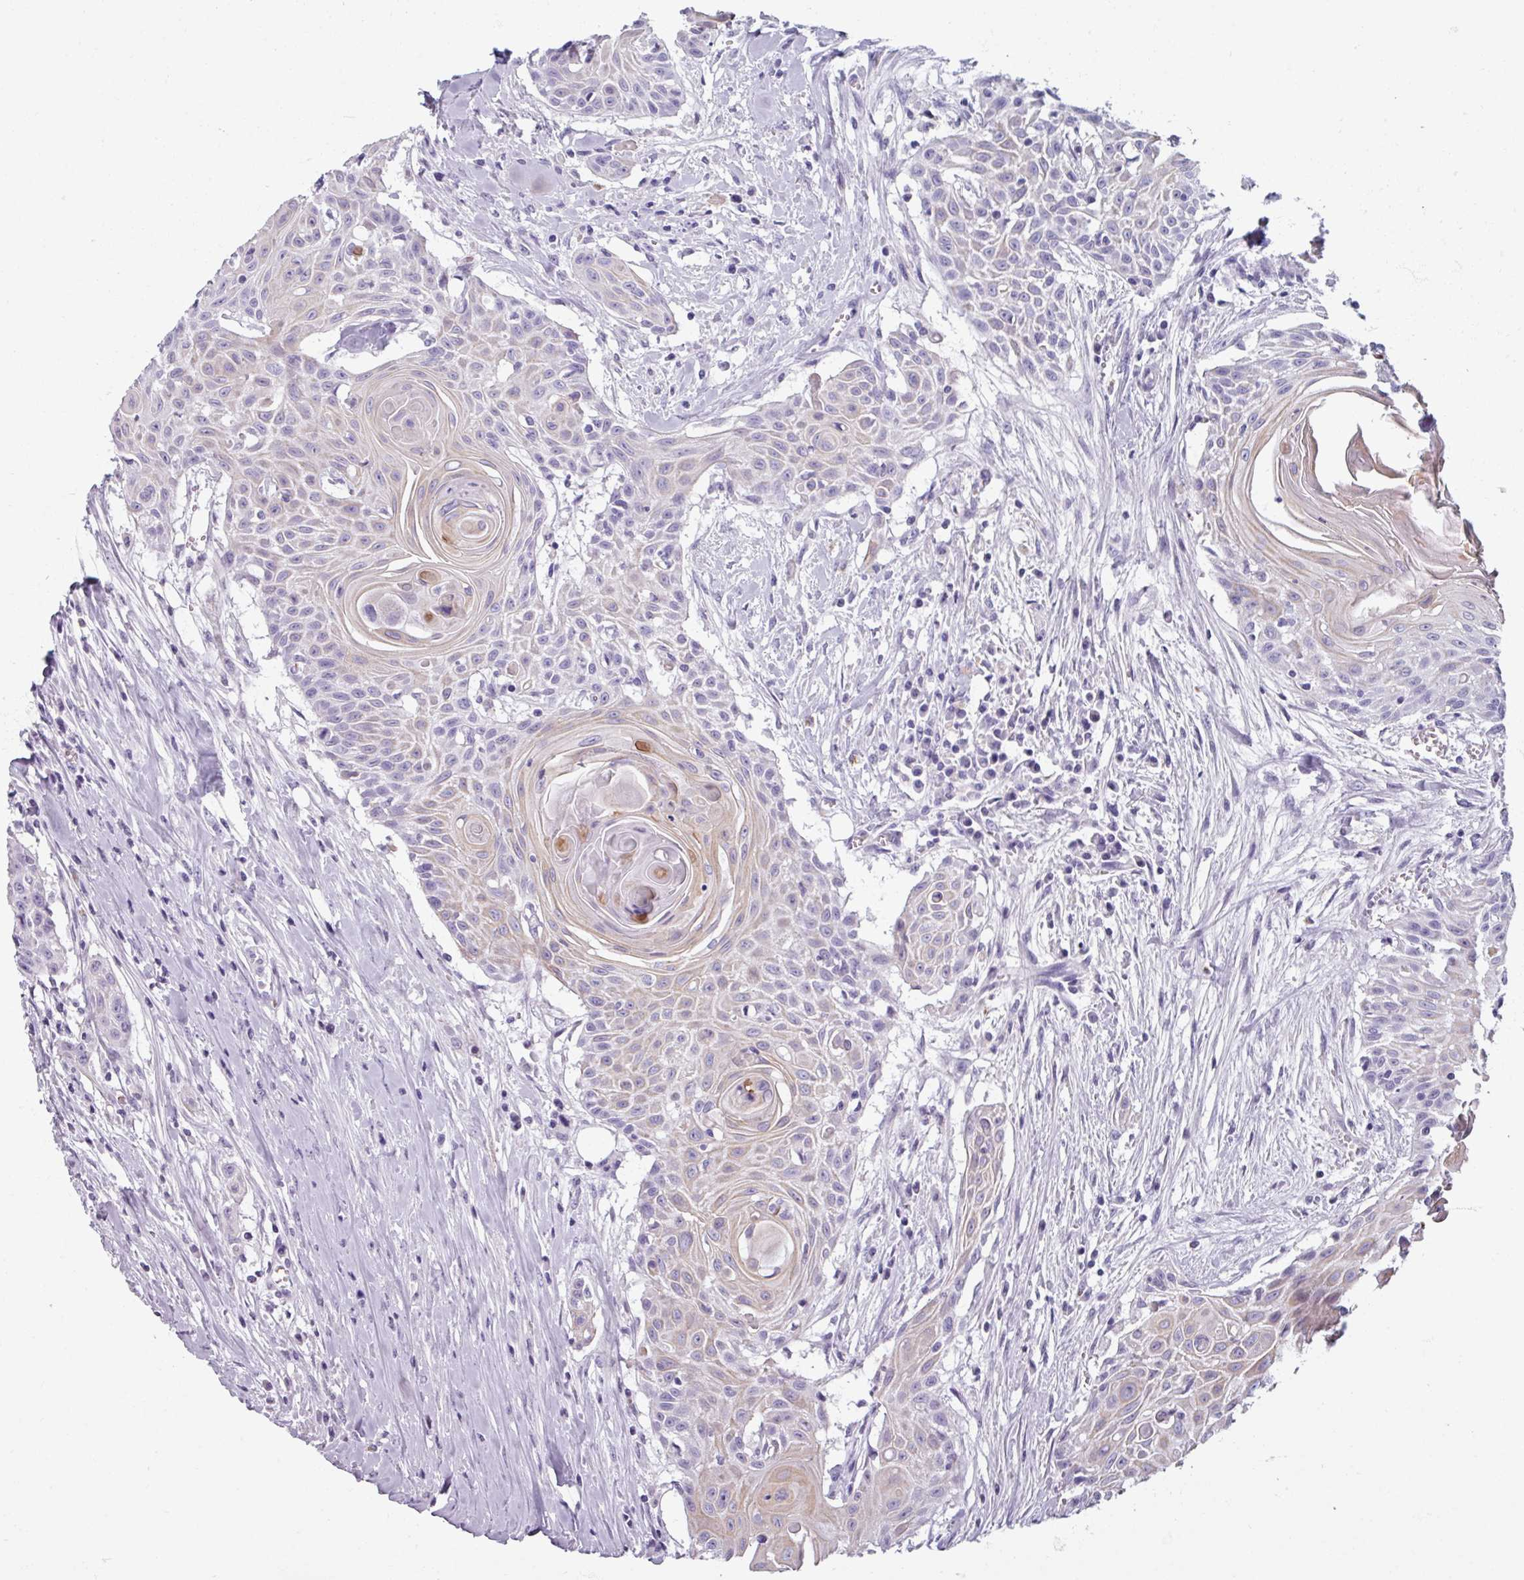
{"staining": {"intensity": "negative", "quantity": "none", "location": "none"}, "tissue": "head and neck cancer", "cell_type": "Tumor cells", "image_type": "cancer", "snomed": [{"axis": "morphology", "description": "Squamous cell carcinoma, NOS"}, {"axis": "topography", "description": "Lymph node"}, {"axis": "topography", "description": "Salivary gland"}, {"axis": "topography", "description": "Head-Neck"}], "caption": "High magnification brightfield microscopy of head and neck squamous cell carcinoma stained with DAB (3,3'-diaminobenzidine) (brown) and counterstained with hematoxylin (blue): tumor cells show no significant staining.", "gene": "SPESP1", "patient": {"sex": "female", "age": 74}}